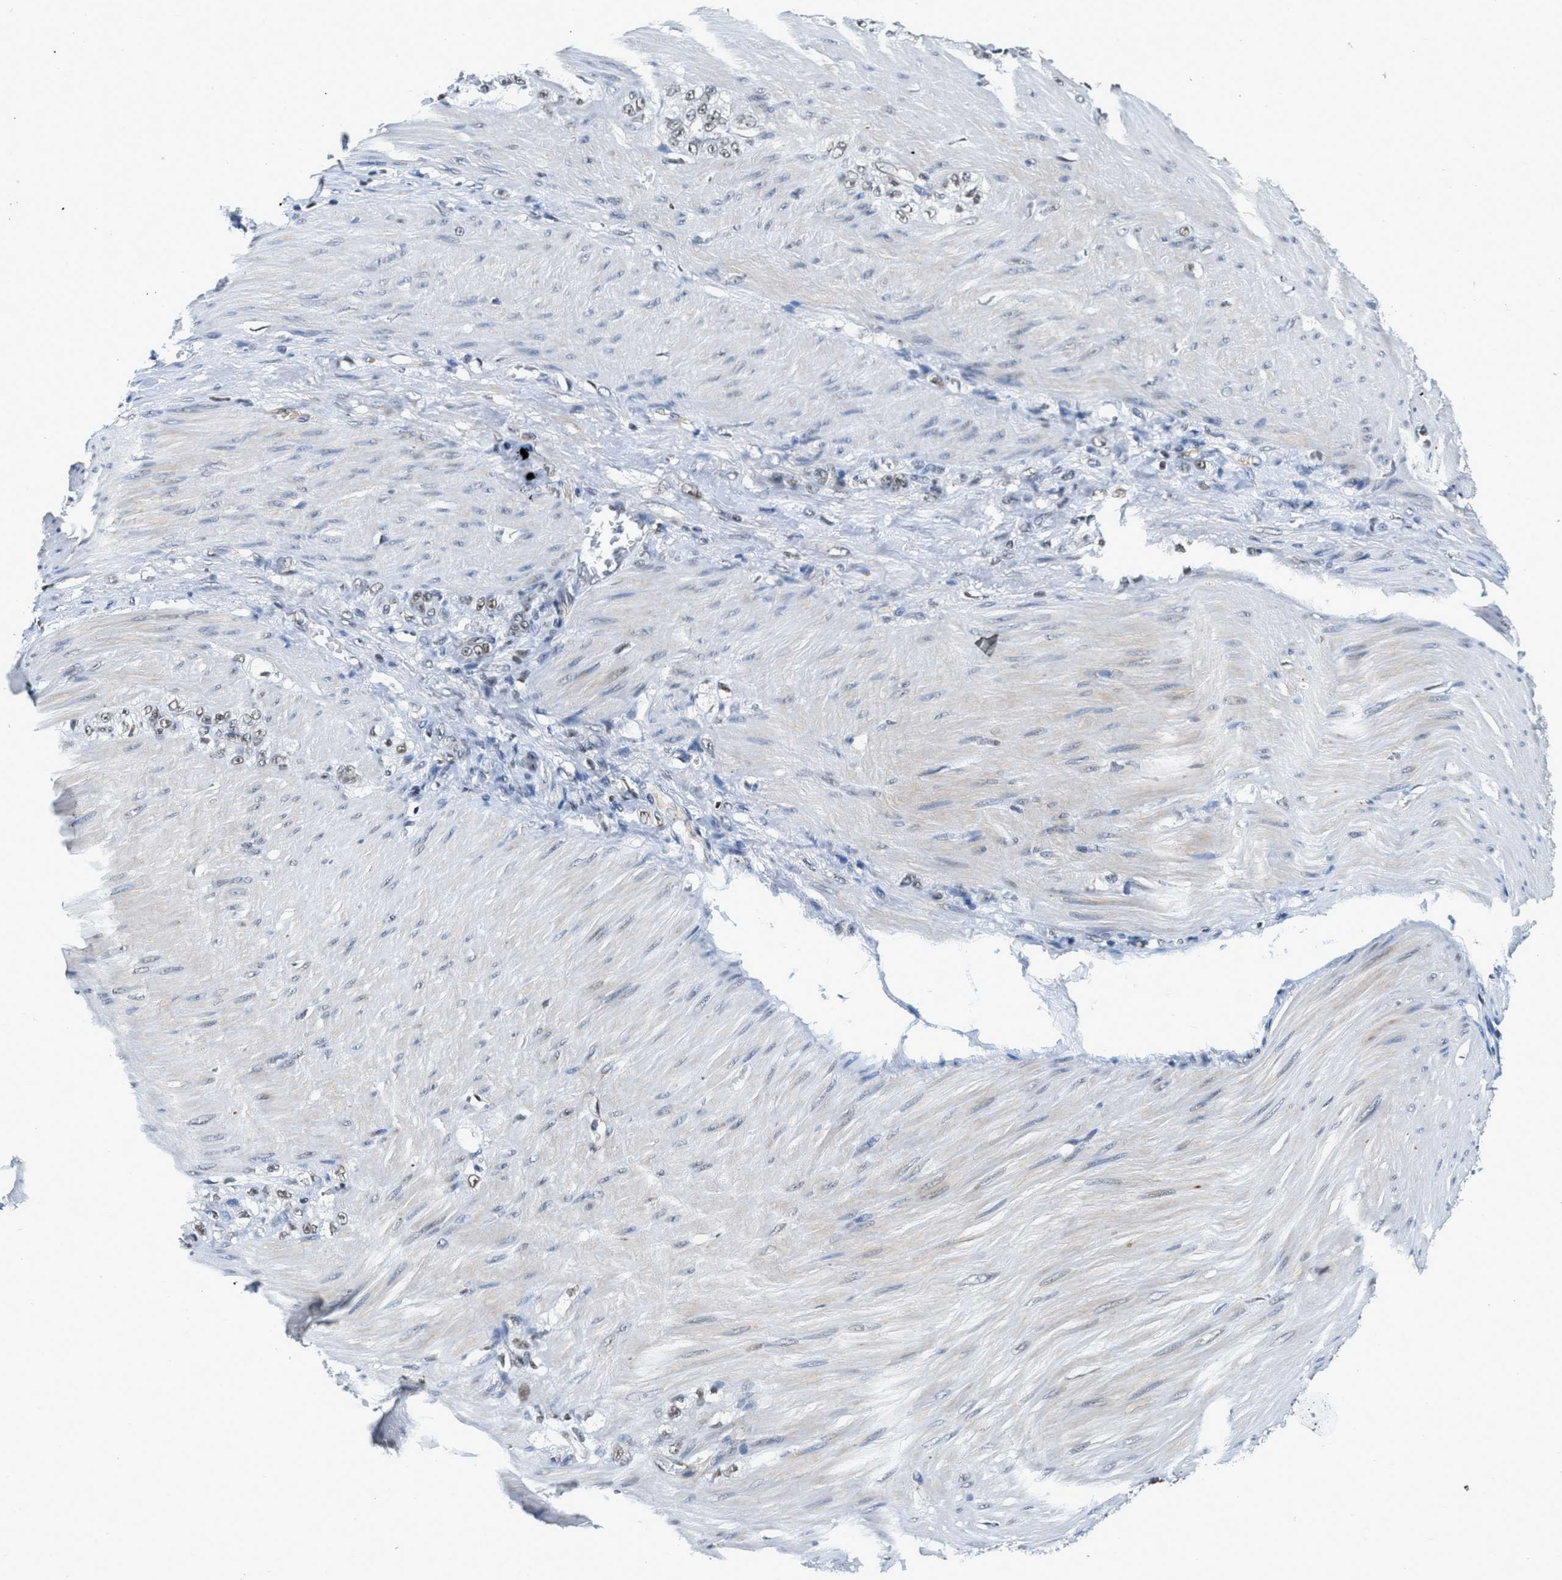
{"staining": {"intensity": "weak", "quantity": ">75%", "location": "nuclear"}, "tissue": "stomach cancer", "cell_type": "Tumor cells", "image_type": "cancer", "snomed": [{"axis": "morphology", "description": "Normal tissue, NOS"}, {"axis": "morphology", "description": "Adenocarcinoma, NOS"}, {"axis": "topography", "description": "Stomach"}], "caption": "Immunohistochemistry (IHC) of human adenocarcinoma (stomach) exhibits low levels of weak nuclear staining in approximately >75% of tumor cells. The staining was performed using DAB to visualize the protein expression in brown, while the nuclei were stained in blue with hematoxylin (Magnification: 20x).", "gene": "CCNE1", "patient": {"sex": "male", "age": 82}}